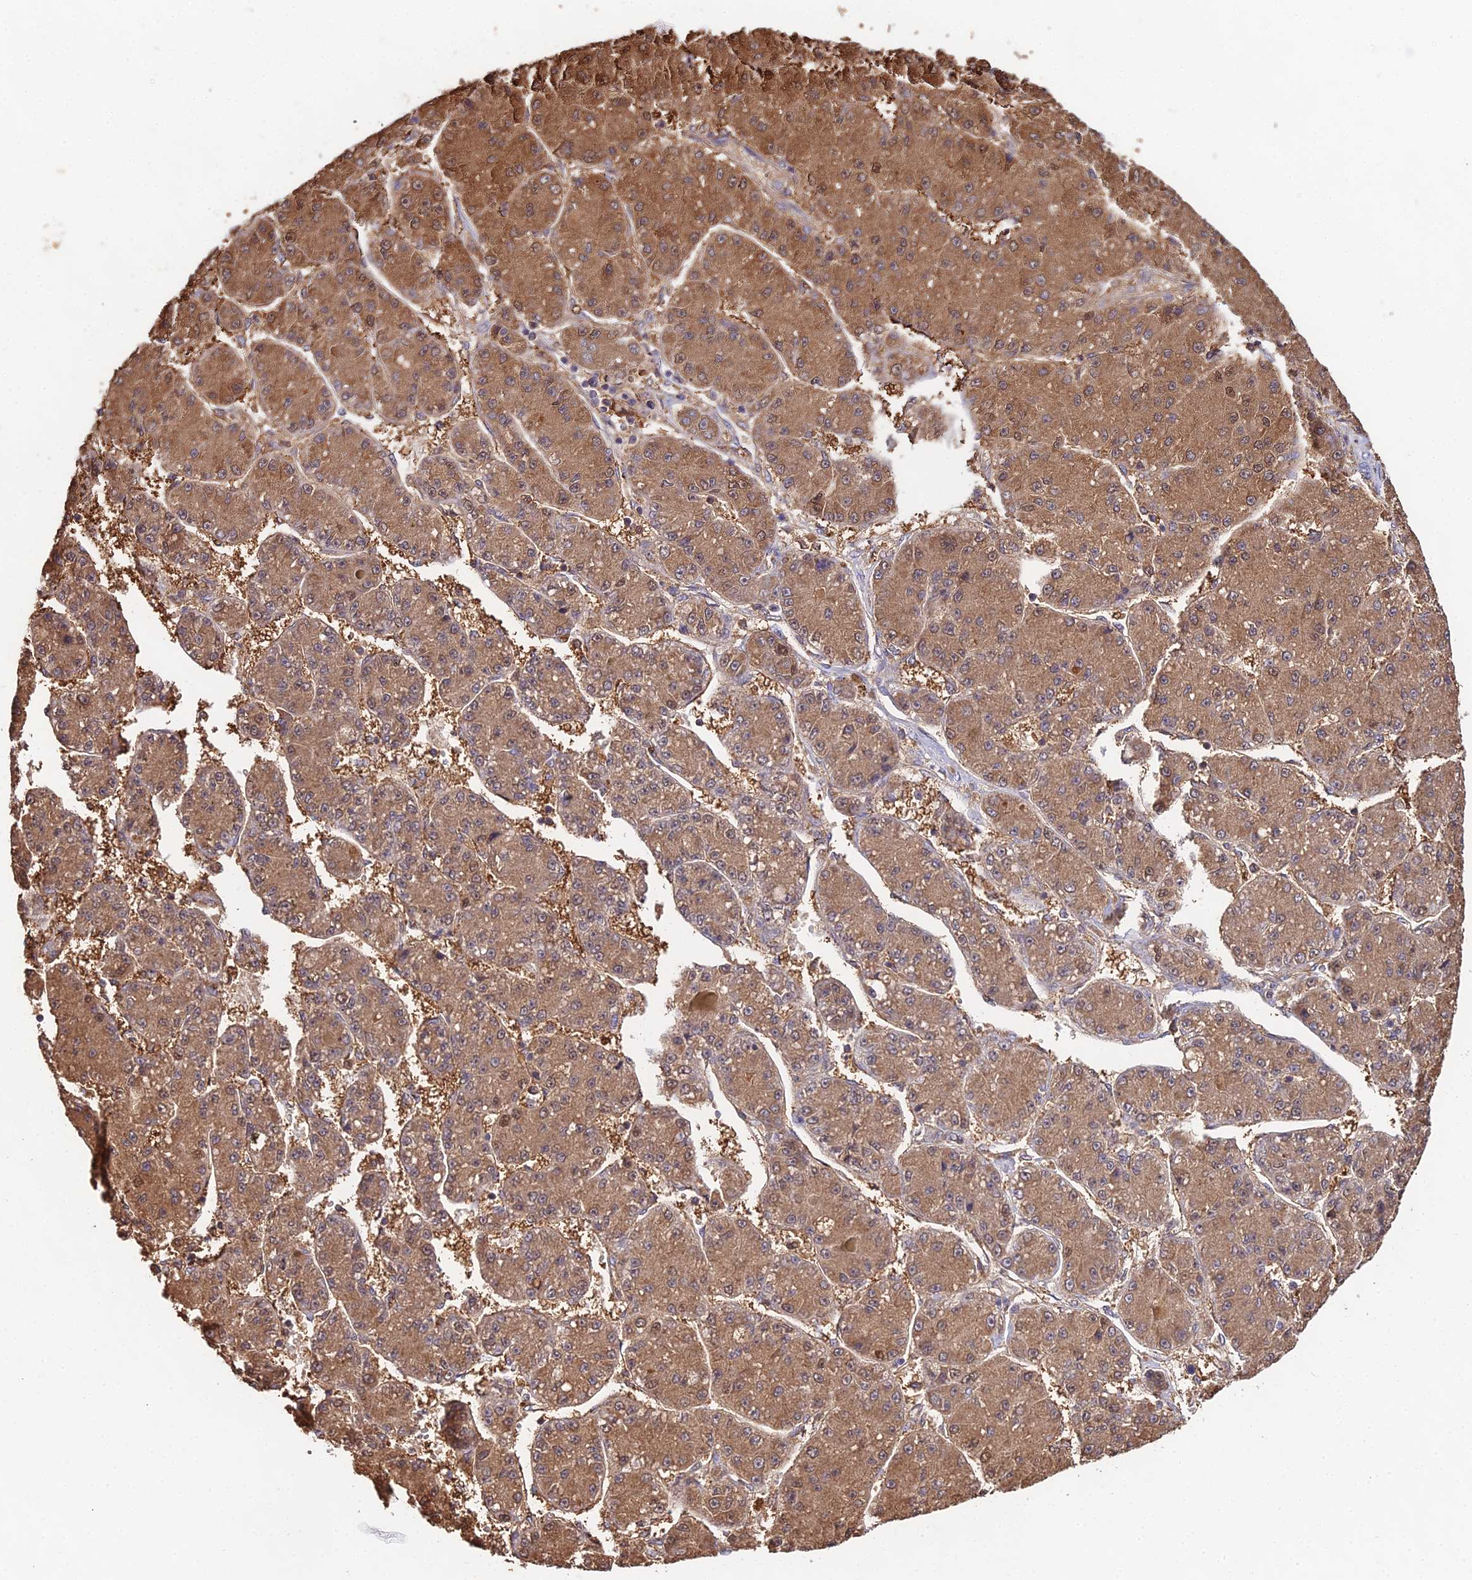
{"staining": {"intensity": "strong", "quantity": ">75%", "location": "cytoplasmic/membranous,nuclear"}, "tissue": "liver cancer", "cell_type": "Tumor cells", "image_type": "cancer", "snomed": [{"axis": "morphology", "description": "Carcinoma, Hepatocellular, NOS"}, {"axis": "topography", "description": "Liver"}], "caption": "Liver cancer stained for a protein (brown) reveals strong cytoplasmic/membranous and nuclear positive positivity in about >75% of tumor cells.", "gene": "FBP1", "patient": {"sex": "male", "age": 67}}